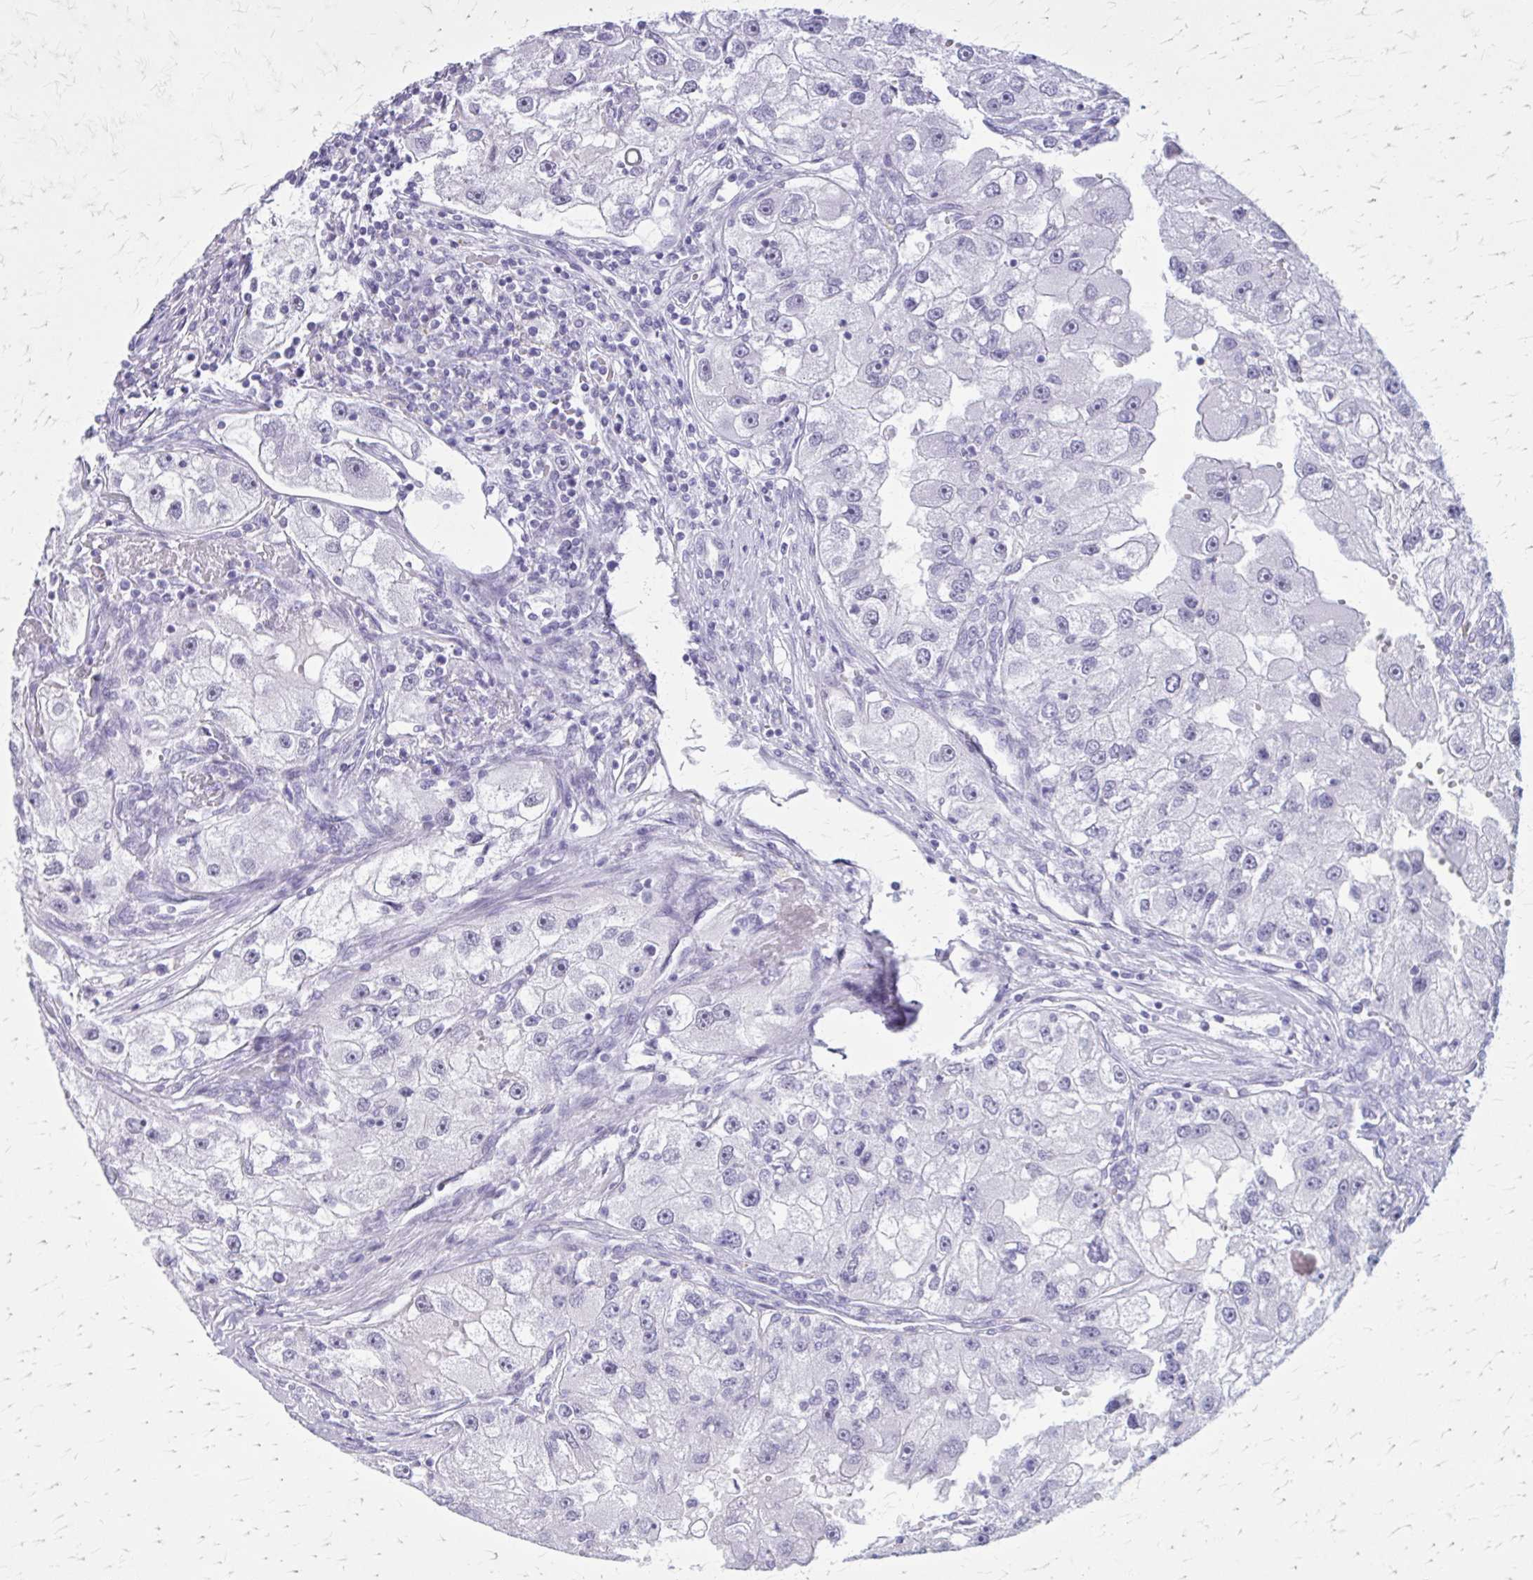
{"staining": {"intensity": "negative", "quantity": "none", "location": "none"}, "tissue": "renal cancer", "cell_type": "Tumor cells", "image_type": "cancer", "snomed": [{"axis": "morphology", "description": "Adenocarcinoma, NOS"}, {"axis": "topography", "description": "Kidney"}], "caption": "DAB (3,3'-diaminobenzidine) immunohistochemical staining of adenocarcinoma (renal) demonstrates no significant positivity in tumor cells. (Stains: DAB immunohistochemistry (IHC) with hematoxylin counter stain, Microscopy: brightfield microscopy at high magnification).", "gene": "GAD1", "patient": {"sex": "male", "age": 63}}